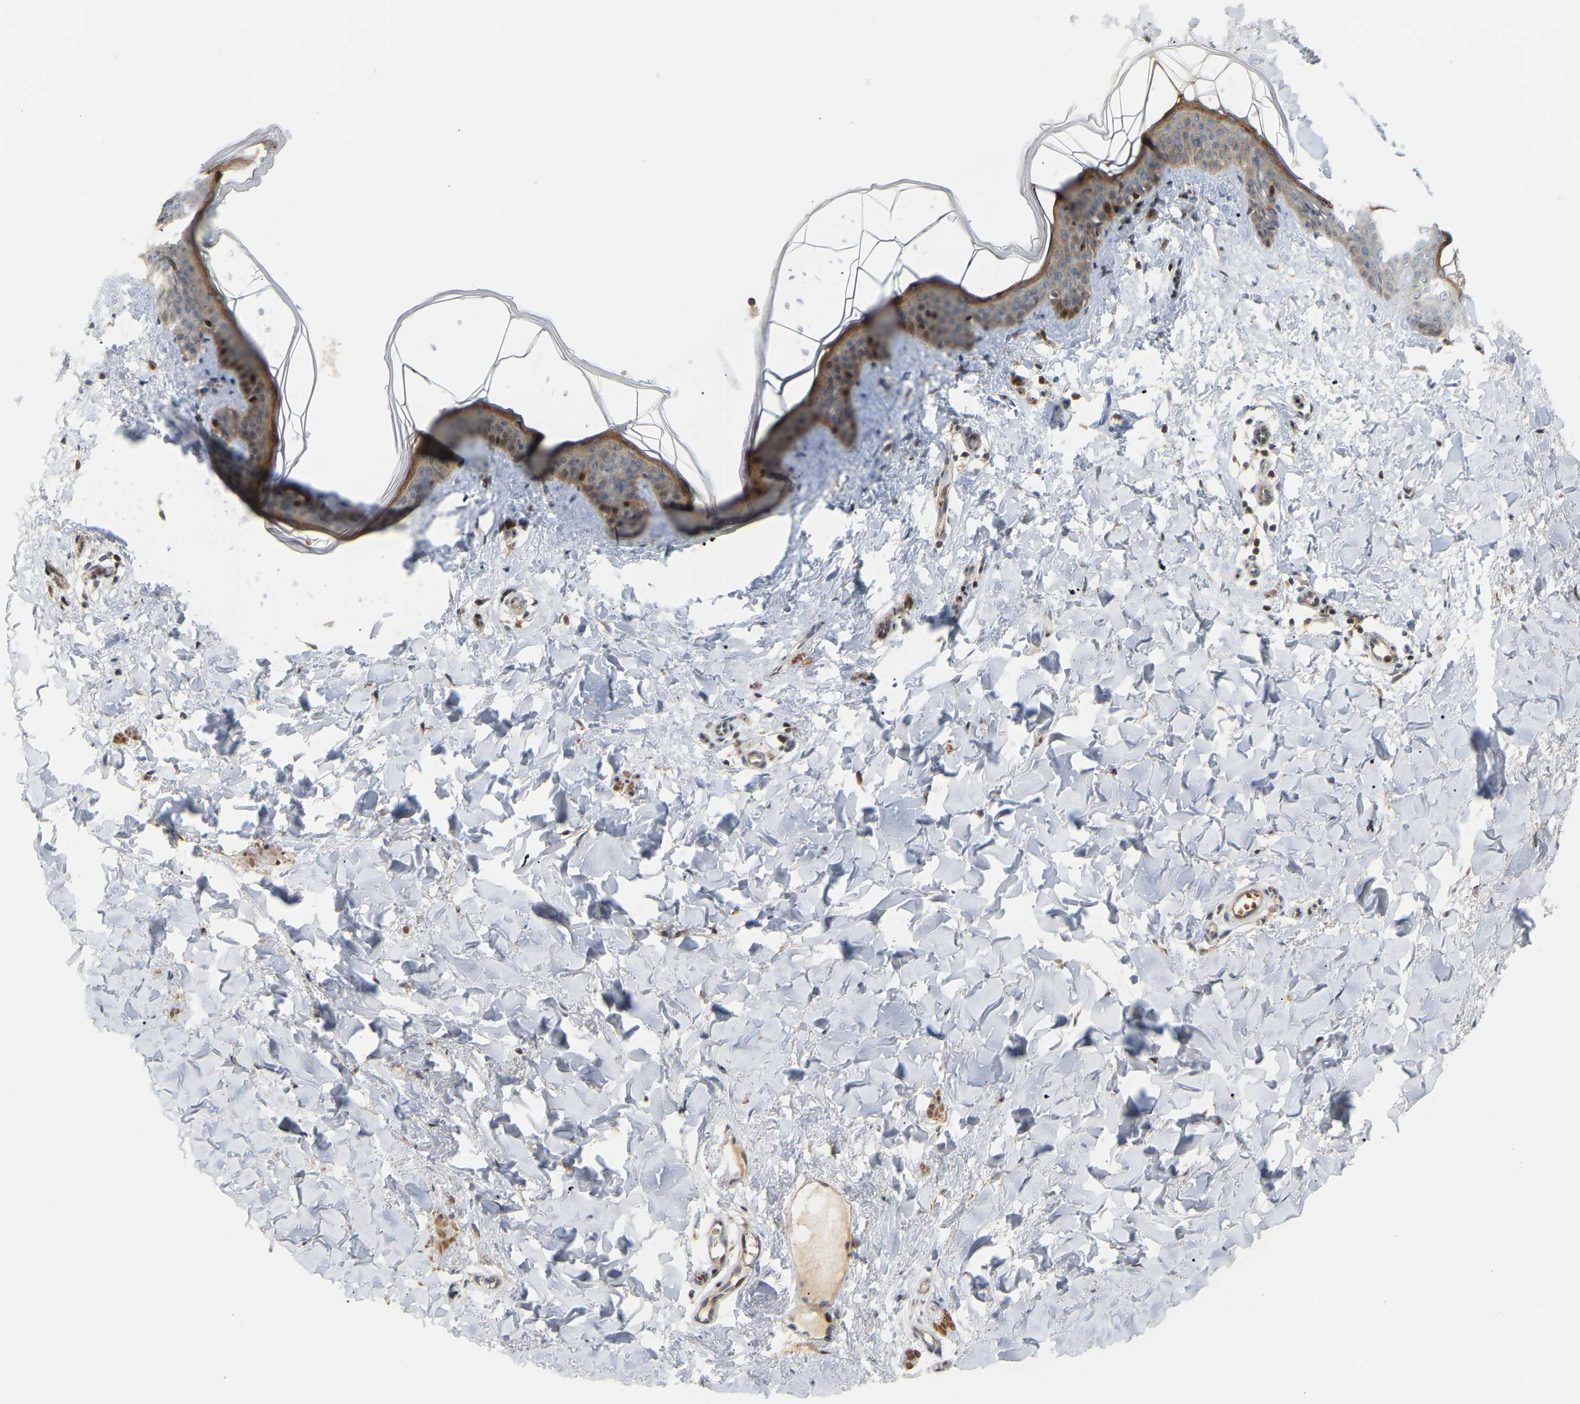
{"staining": {"intensity": "moderate", "quantity": ">75%", "location": "cytoplasmic/membranous"}, "tissue": "skin", "cell_type": "Fibroblasts", "image_type": "normal", "snomed": [{"axis": "morphology", "description": "Normal tissue, NOS"}, {"axis": "topography", "description": "Skin"}], "caption": "A brown stain labels moderate cytoplasmic/membranous expression of a protein in fibroblasts of normal human skin.", "gene": "POGLUT2", "patient": {"sex": "female", "age": 17}}